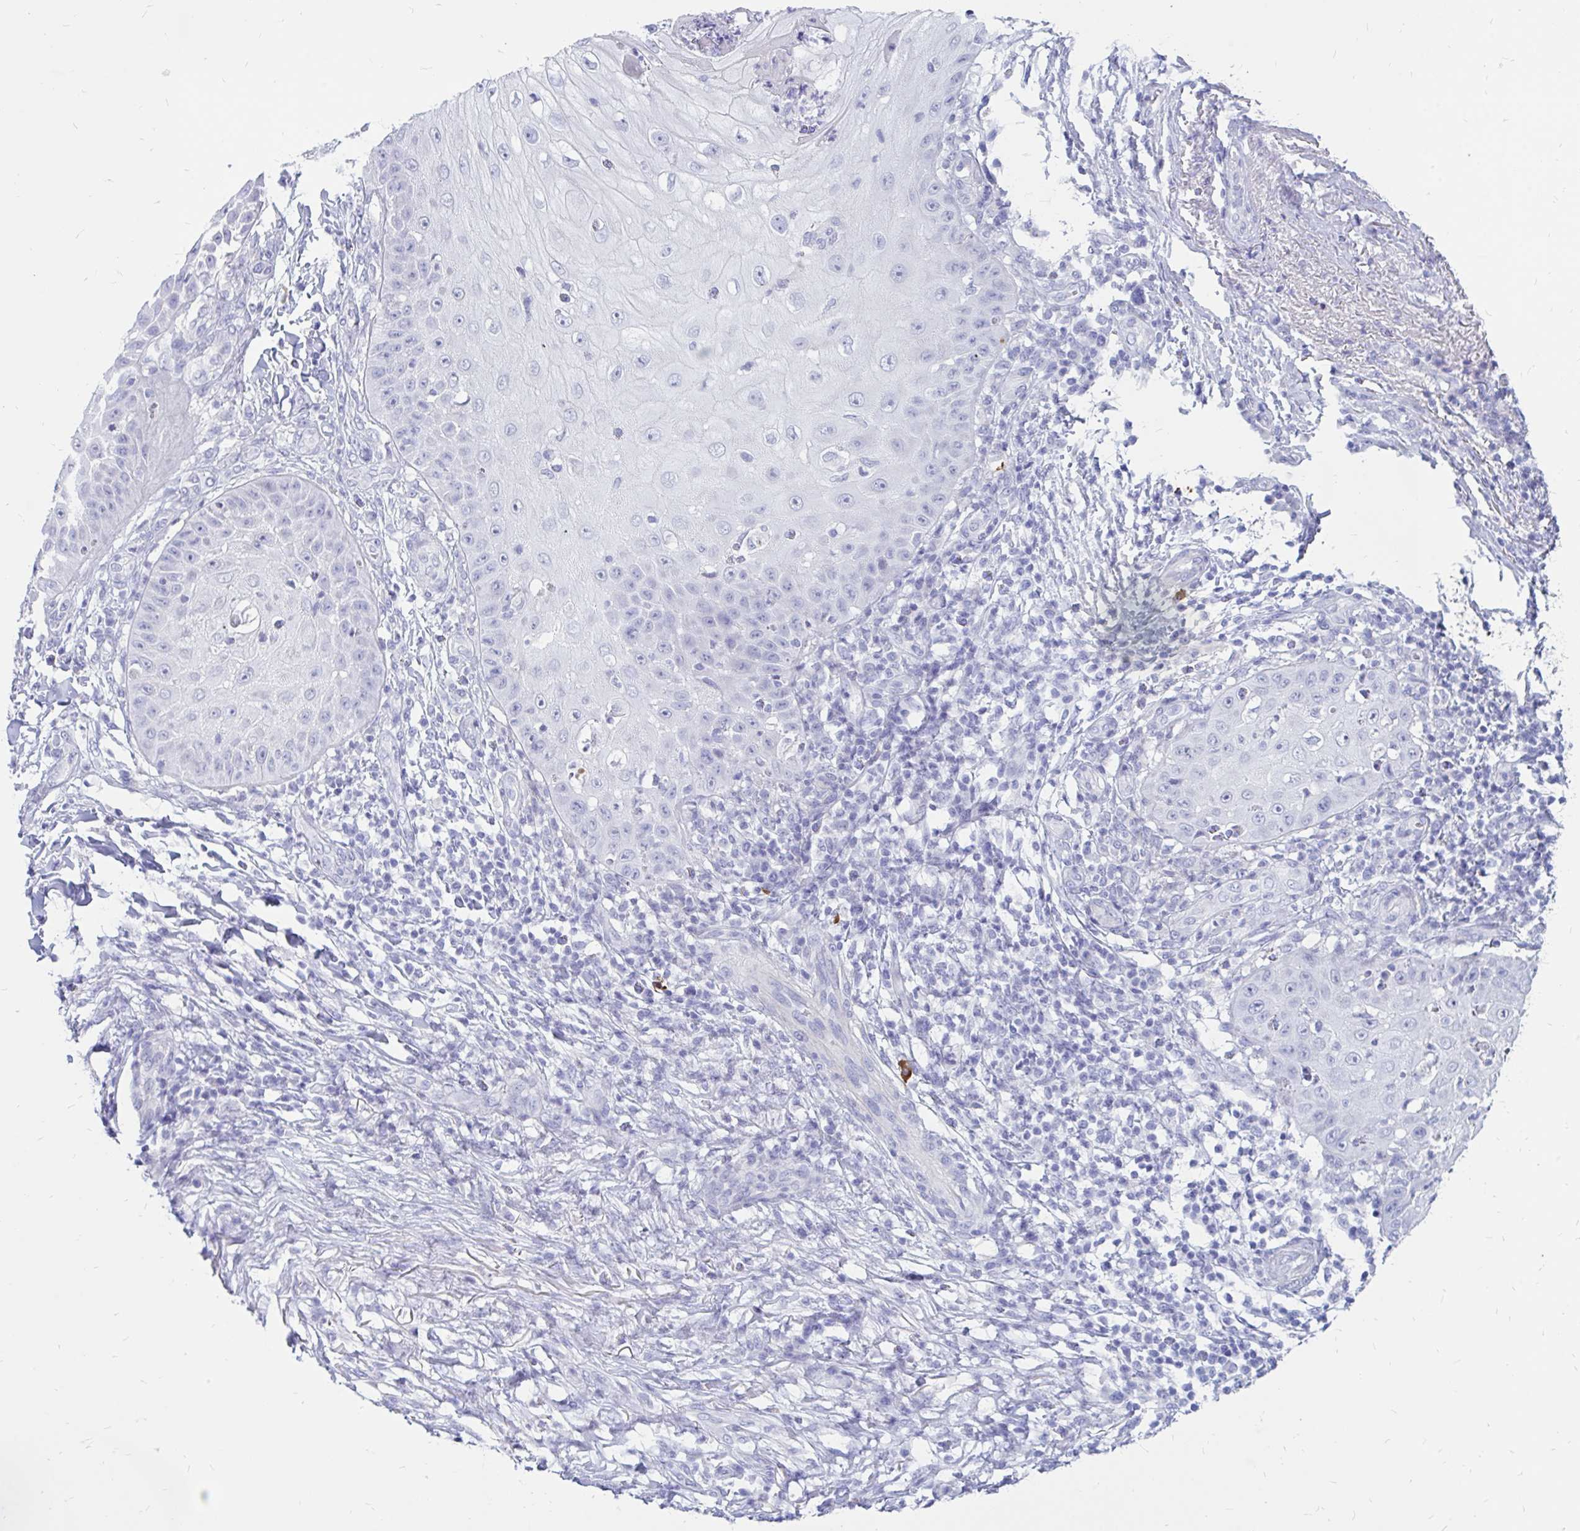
{"staining": {"intensity": "negative", "quantity": "none", "location": "none"}, "tissue": "skin cancer", "cell_type": "Tumor cells", "image_type": "cancer", "snomed": [{"axis": "morphology", "description": "Squamous cell carcinoma, NOS"}, {"axis": "topography", "description": "Skin"}], "caption": "Human skin cancer (squamous cell carcinoma) stained for a protein using immunohistochemistry (IHC) exhibits no staining in tumor cells.", "gene": "IGSF5", "patient": {"sex": "male", "age": 70}}